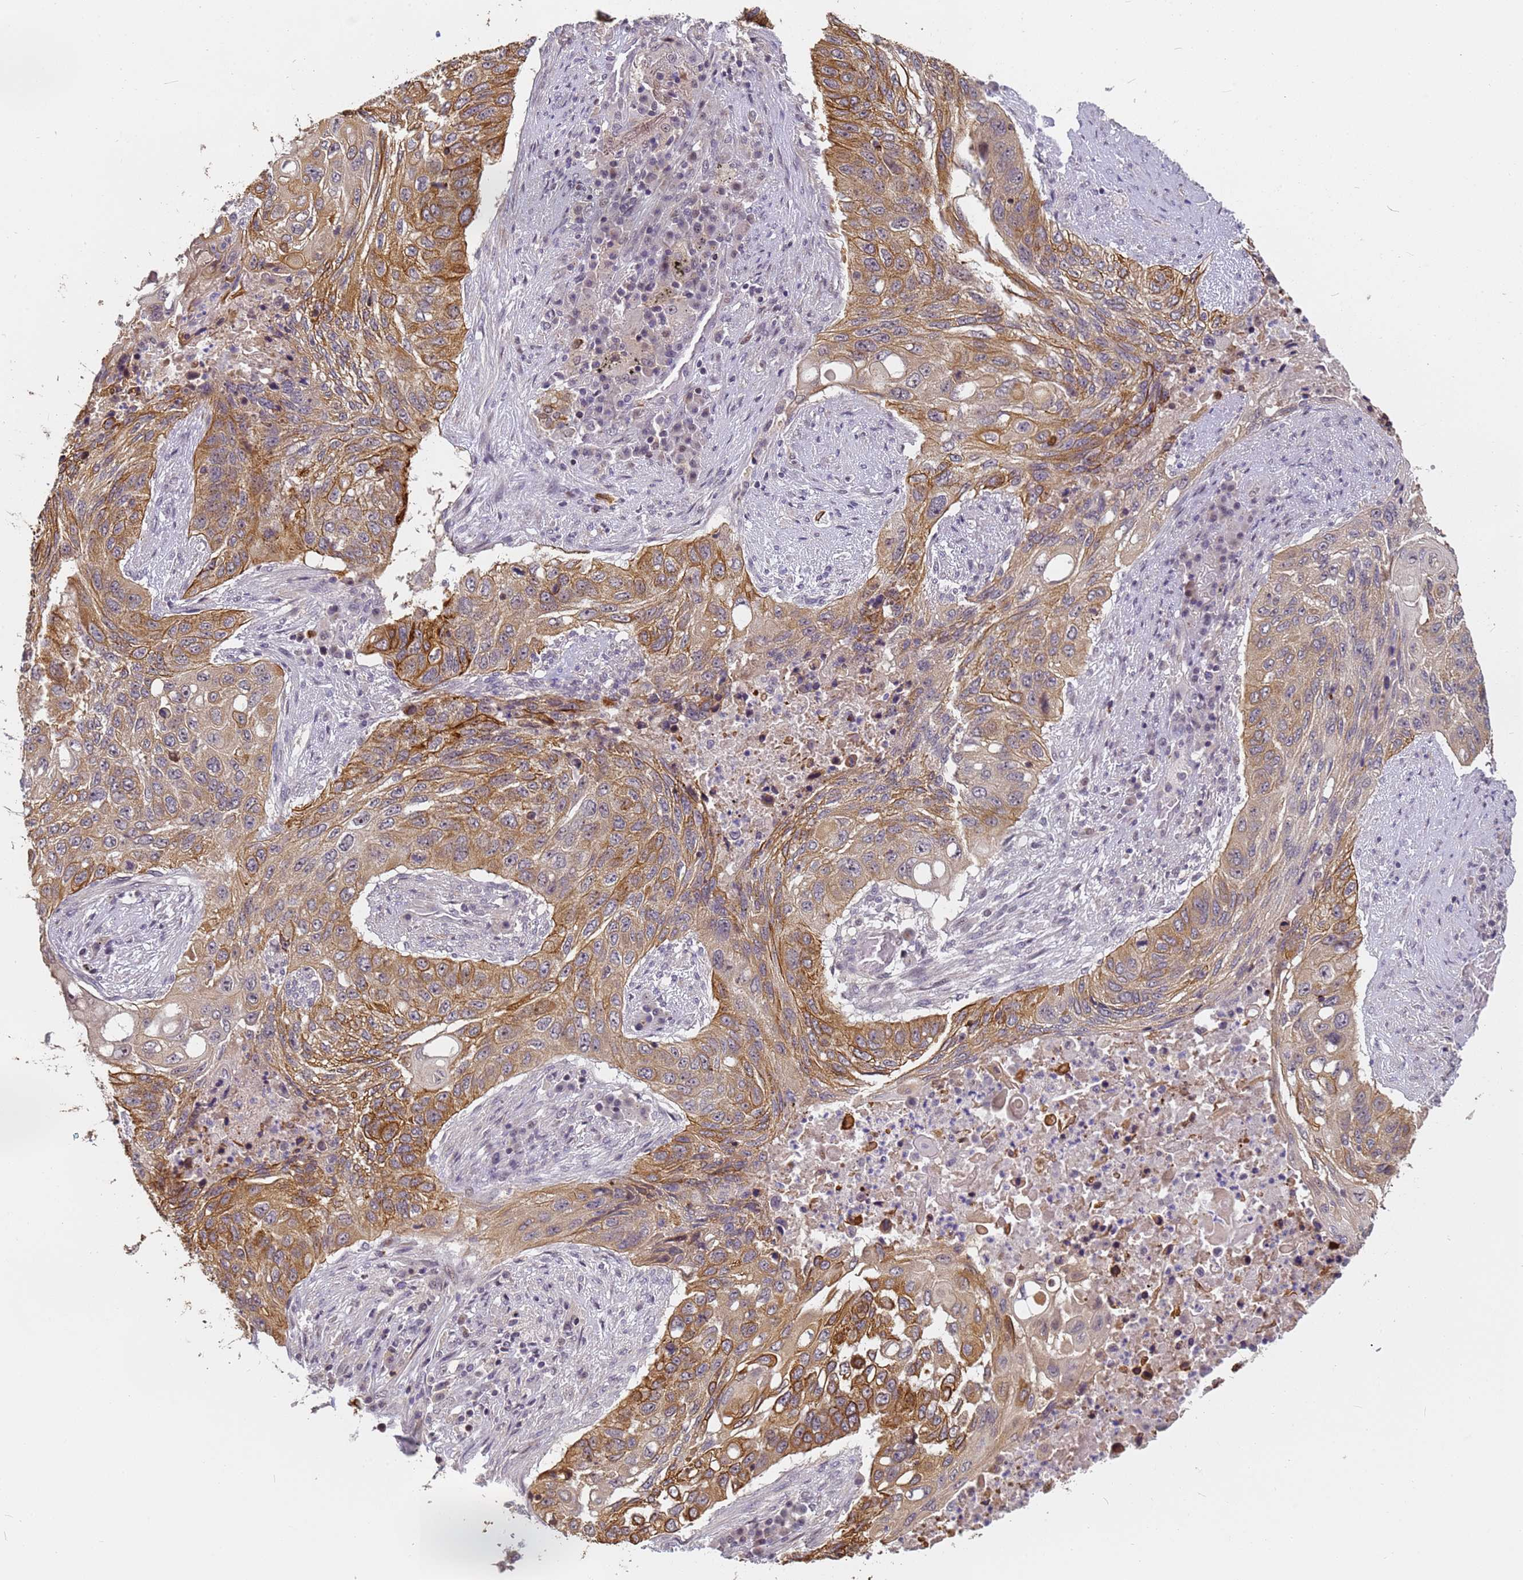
{"staining": {"intensity": "strong", "quantity": "25%-75%", "location": "cytoplasmic/membranous"}, "tissue": "lung cancer", "cell_type": "Tumor cells", "image_type": "cancer", "snomed": [{"axis": "morphology", "description": "Squamous cell carcinoma, NOS"}, {"axis": "topography", "description": "Lung"}], "caption": "DAB (3,3'-diaminobenzidine) immunohistochemical staining of human lung cancer demonstrates strong cytoplasmic/membranous protein staining in approximately 25%-75% of tumor cells.", "gene": "VWA3A", "patient": {"sex": "female", "age": 63}}